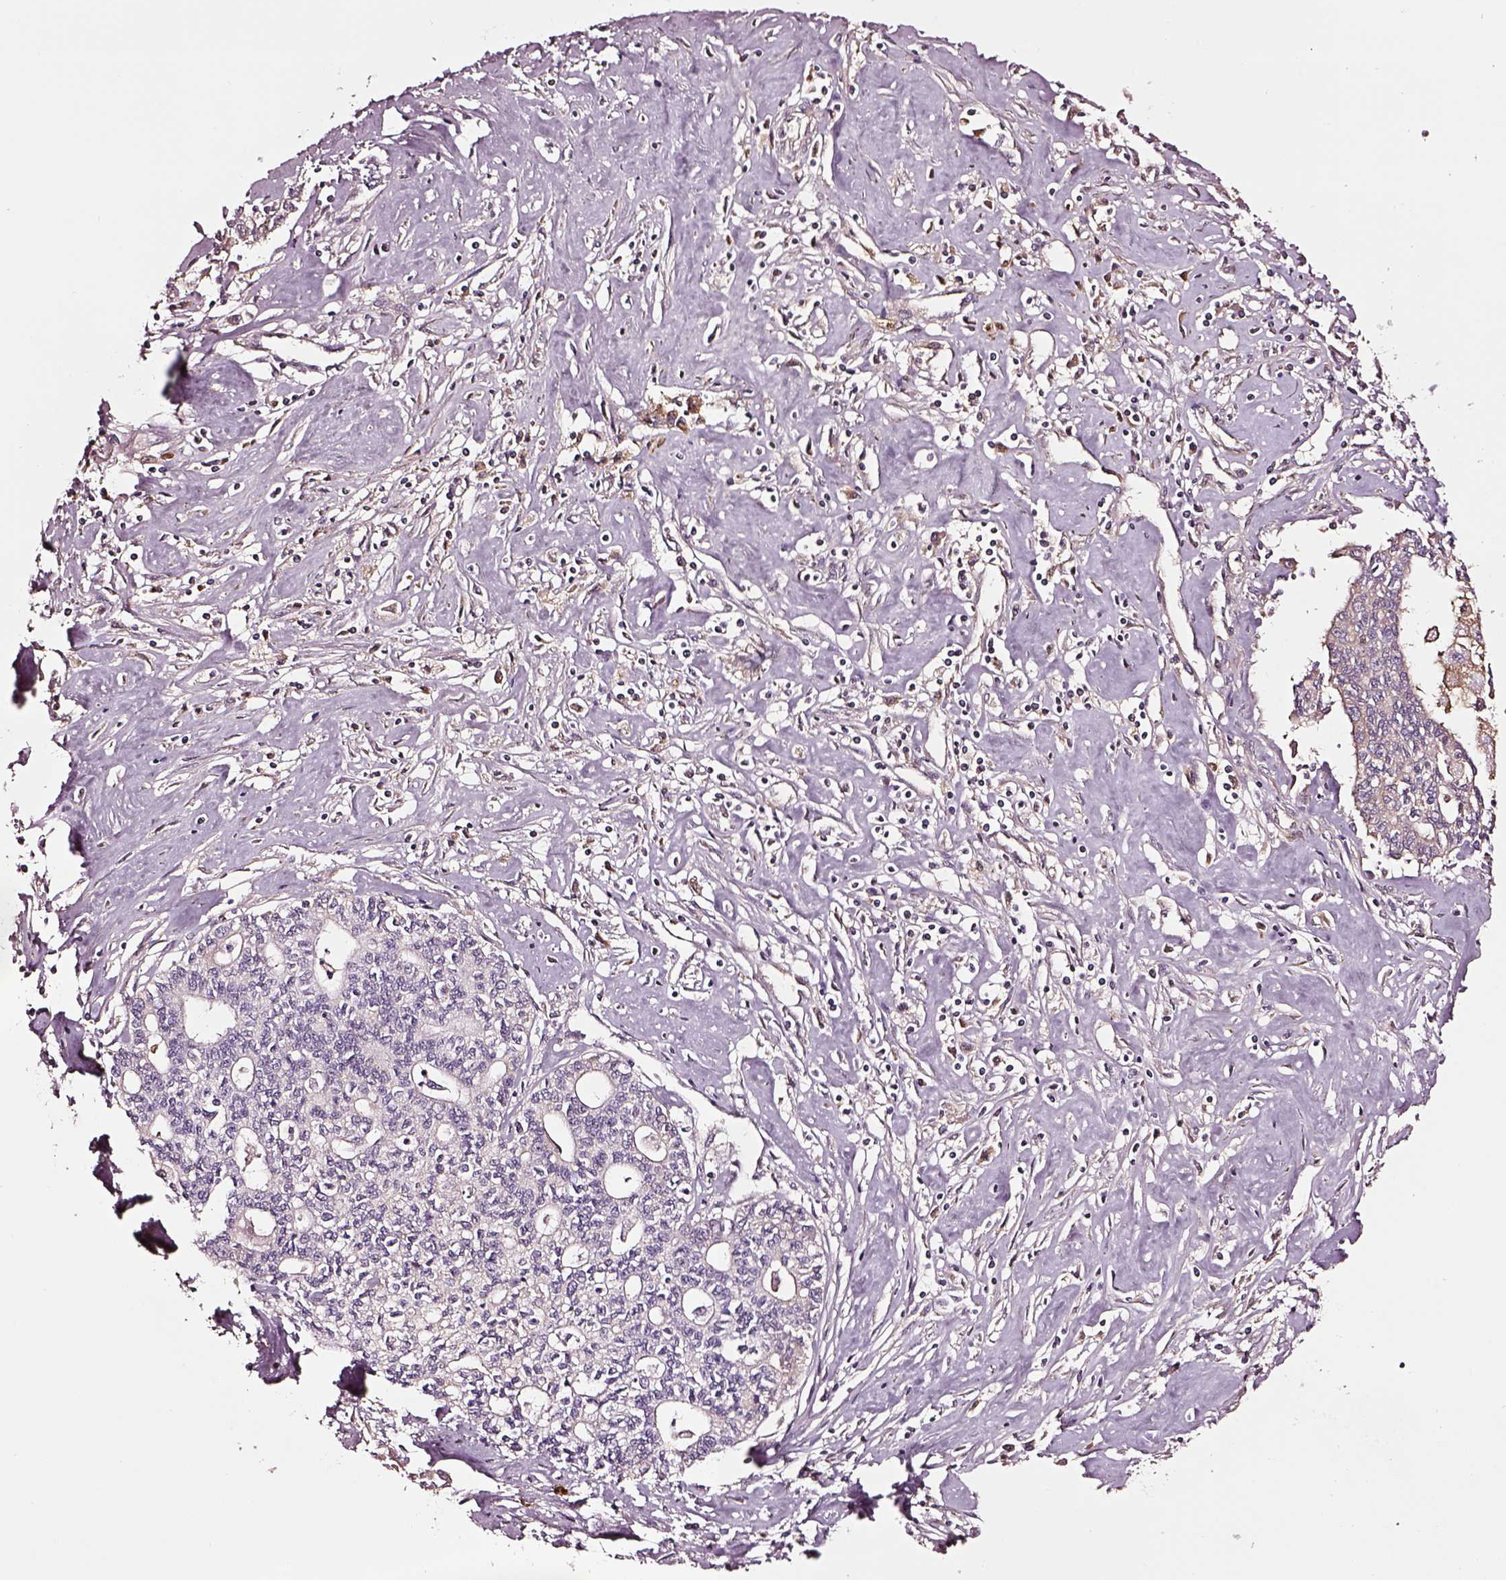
{"staining": {"intensity": "negative", "quantity": "none", "location": "none"}, "tissue": "liver cancer", "cell_type": "Tumor cells", "image_type": "cancer", "snomed": [{"axis": "morphology", "description": "Cholangiocarcinoma"}, {"axis": "topography", "description": "Liver"}], "caption": "Immunohistochemical staining of liver cholangiocarcinoma shows no significant staining in tumor cells.", "gene": "TF", "patient": {"sex": "female", "age": 61}}